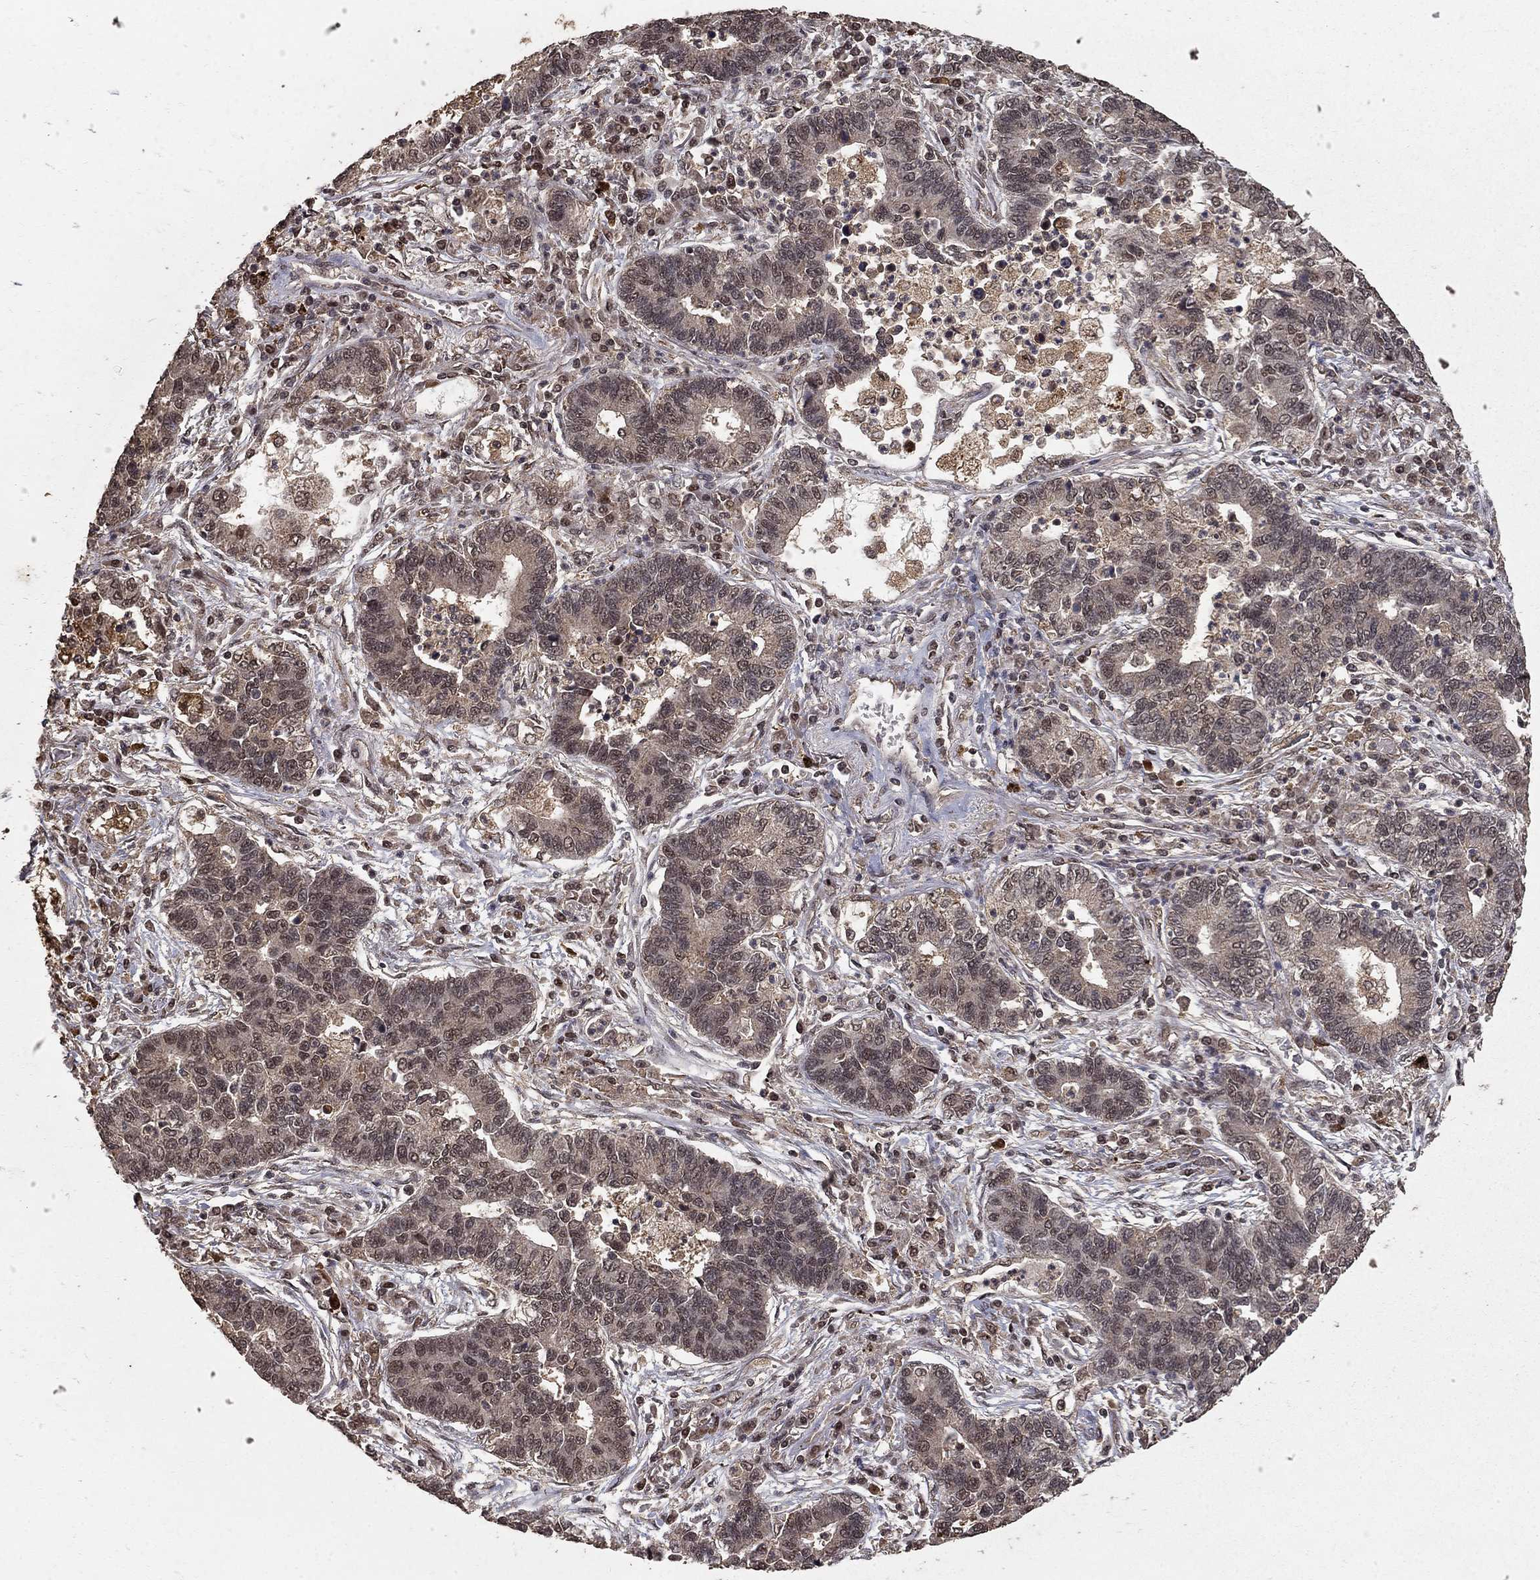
{"staining": {"intensity": "weak", "quantity": "<25%", "location": "cytoplasmic/membranous"}, "tissue": "lung cancer", "cell_type": "Tumor cells", "image_type": "cancer", "snomed": [{"axis": "morphology", "description": "Adenocarcinoma, NOS"}, {"axis": "topography", "description": "Lung"}], "caption": "This is an immunohistochemistry histopathology image of human lung cancer. There is no staining in tumor cells.", "gene": "PRDM1", "patient": {"sex": "female", "age": 57}}